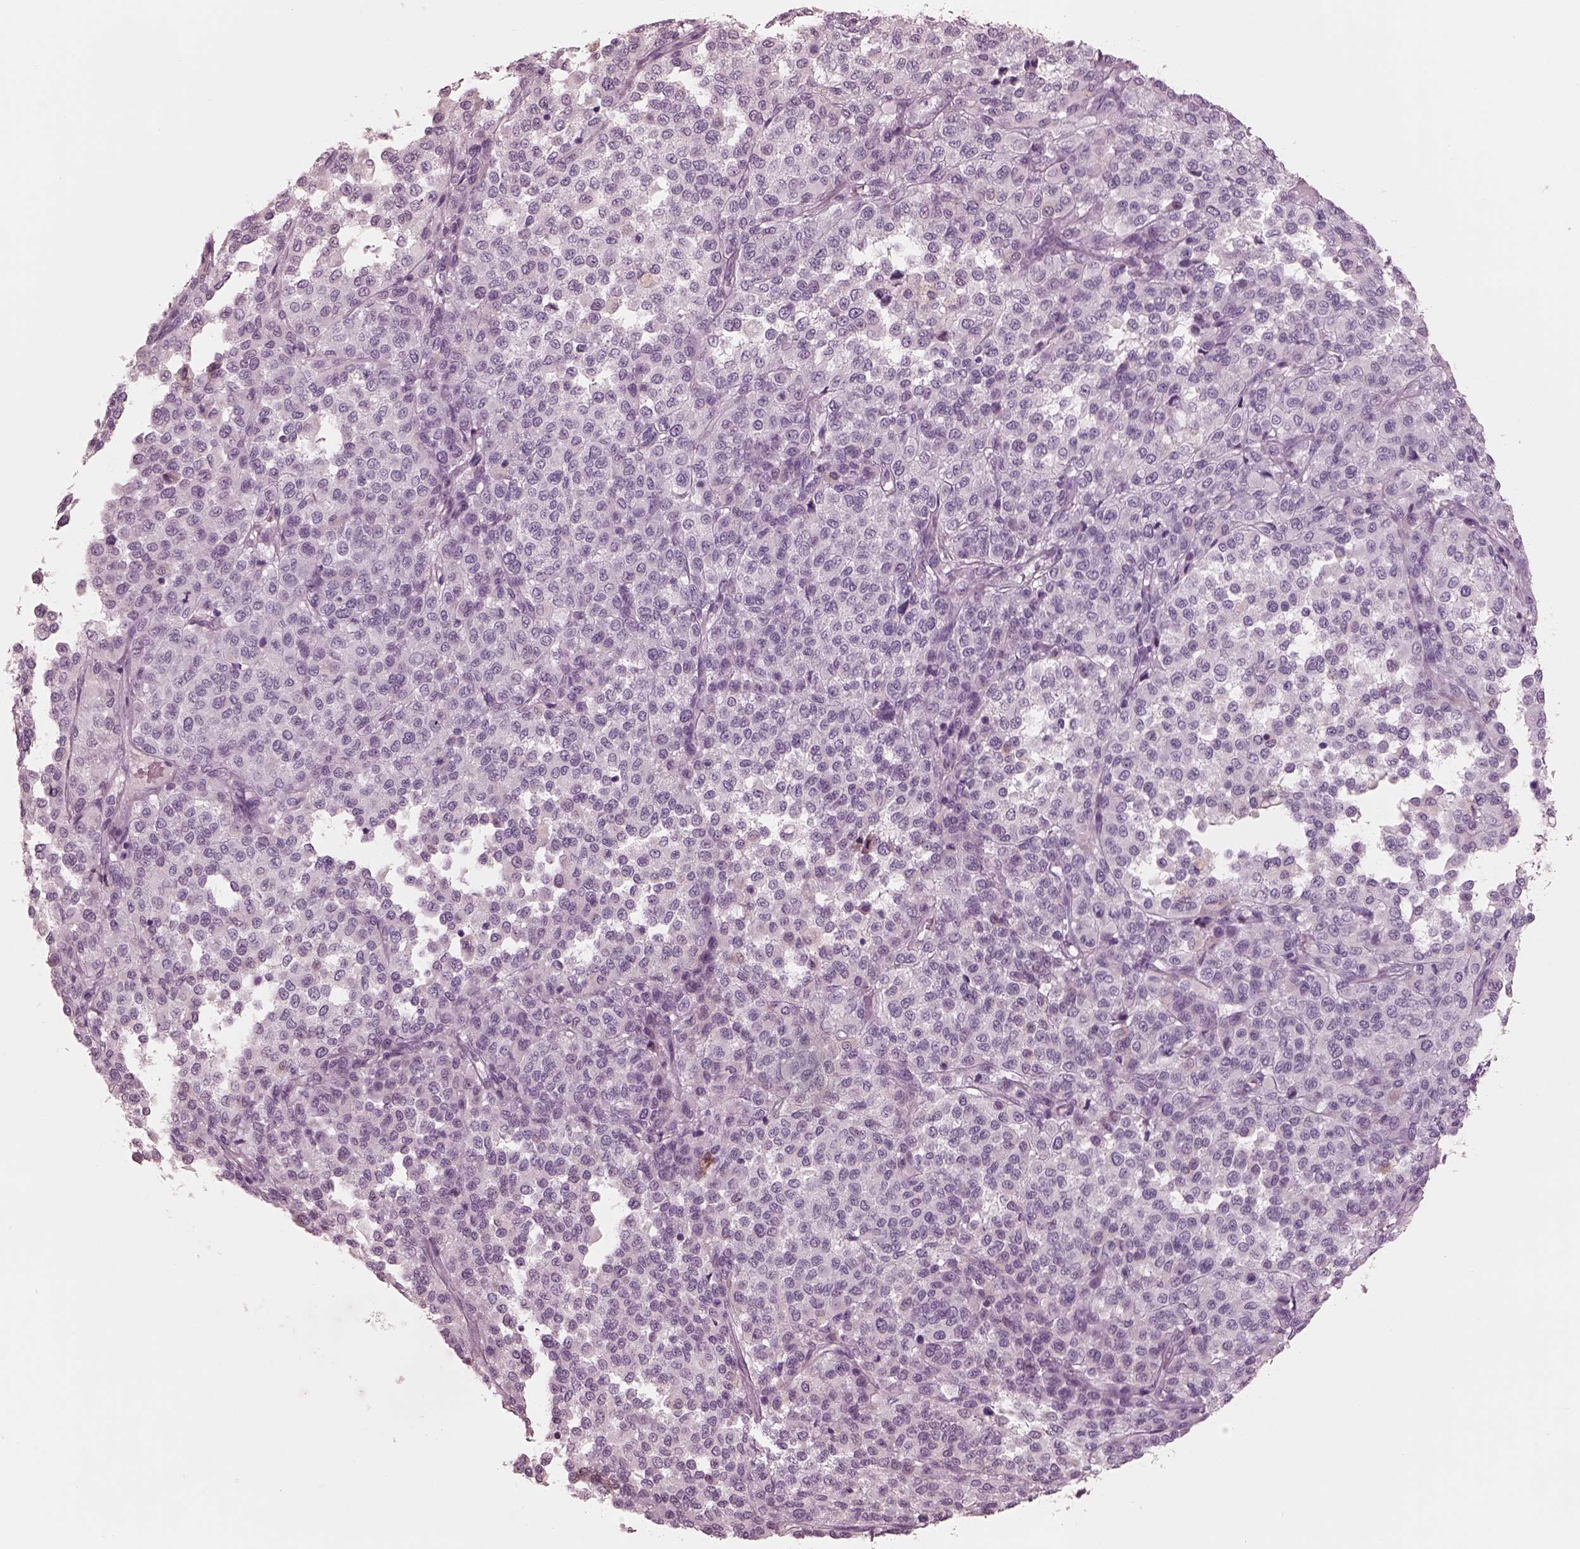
{"staining": {"intensity": "negative", "quantity": "none", "location": "none"}, "tissue": "melanoma", "cell_type": "Tumor cells", "image_type": "cancer", "snomed": [{"axis": "morphology", "description": "Malignant melanoma, Metastatic site"}, {"axis": "topography", "description": "Pancreas"}], "caption": "Immunohistochemical staining of malignant melanoma (metastatic site) demonstrates no significant positivity in tumor cells. (DAB immunohistochemistry (IHC) visualized using brightfield microscopy, high magnification).", "gene": "PON3", "patient": {"sex": "female", "age": 30}}